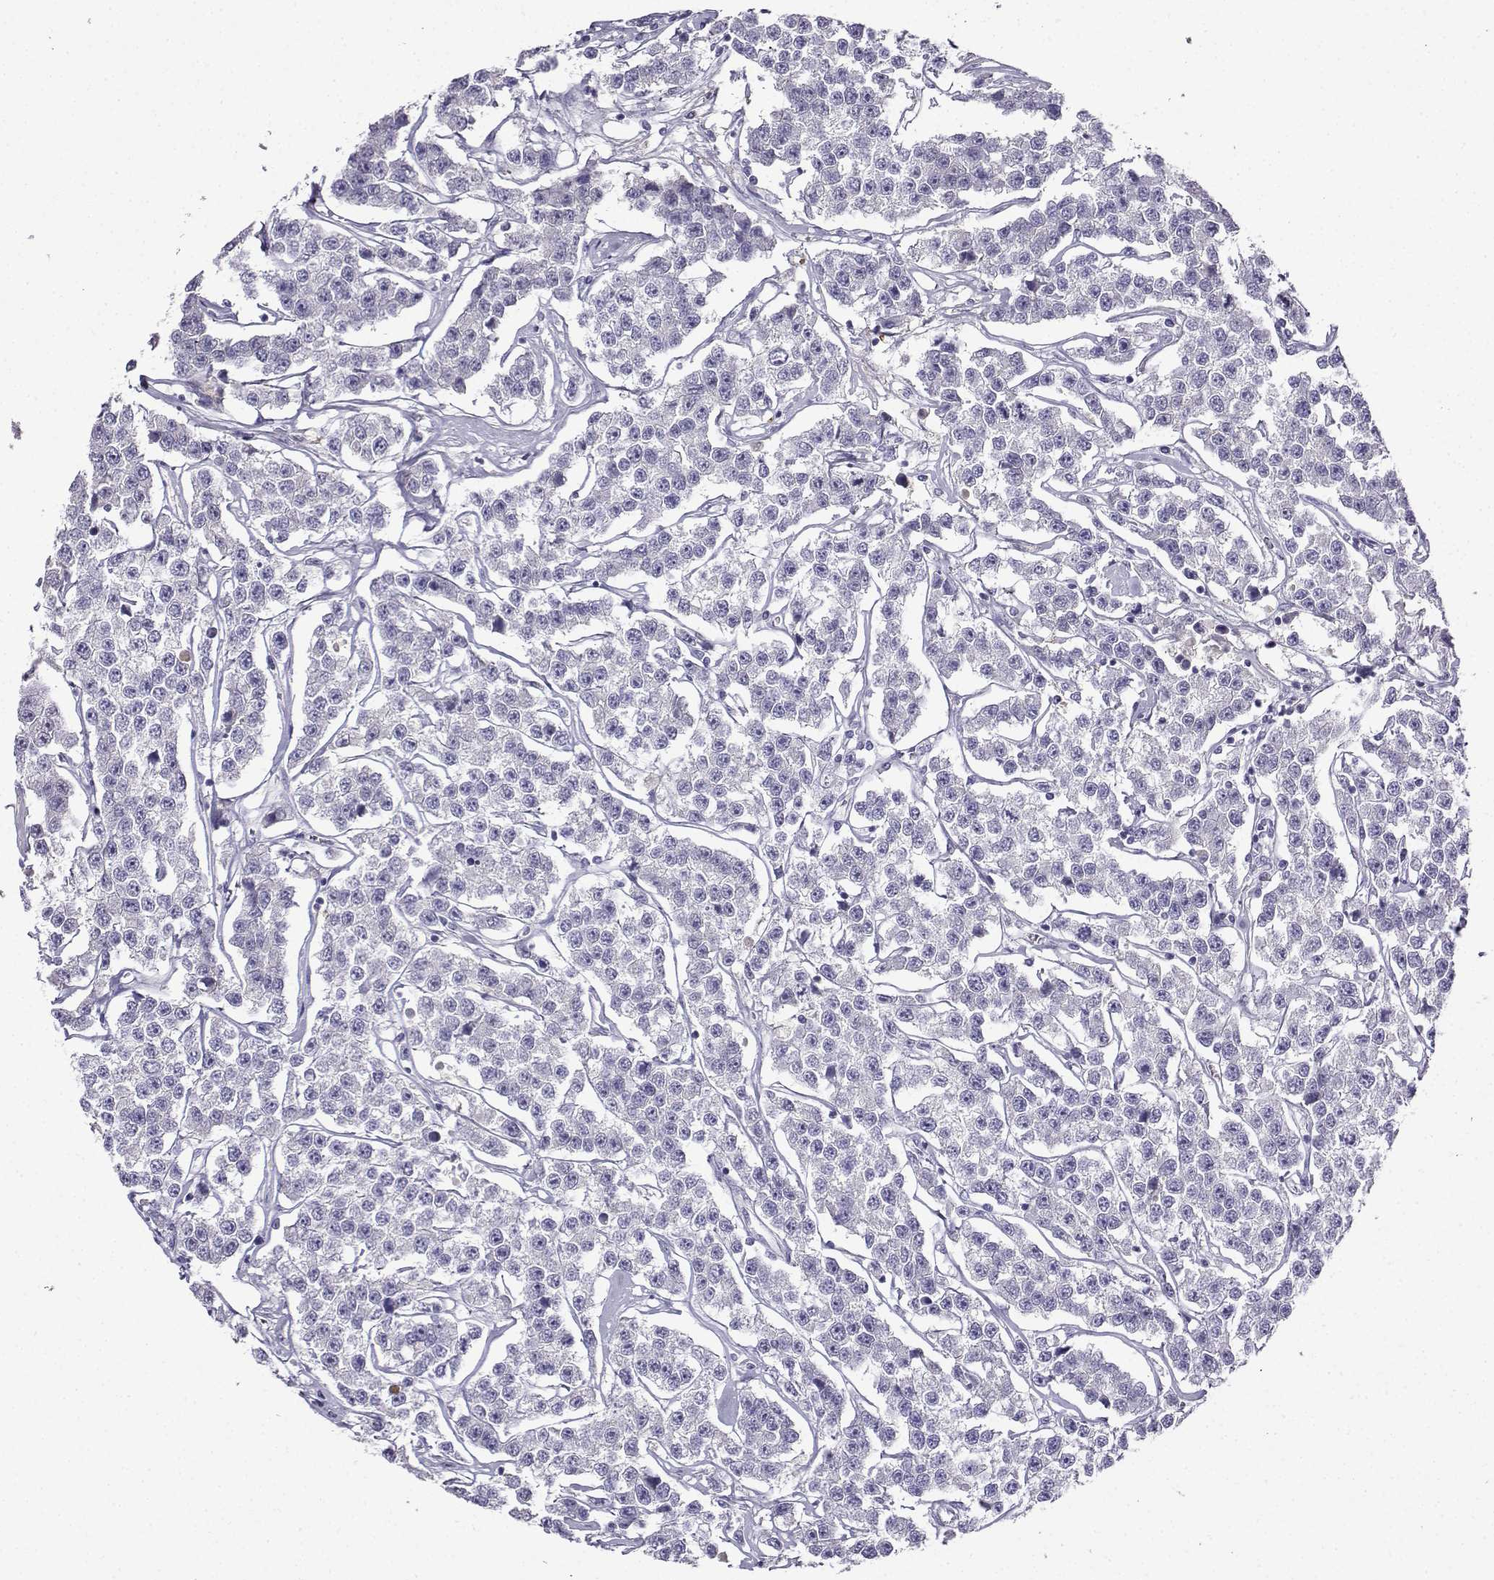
{"staining": {"intensity": "negative", "quantity": "none", "location": "none"}, "tissue": "testis cancer", "cell_type": "Tumor cells", "image_type": "cancer", "snomed": [{"axis": "morphology", "description": "Seminoma, NOS"}, {"axis": "topography", "description": "Testis"}], "caption": "IHC of human testis seminoma displays no positivity in tumor cells.", "gene": "LINGO1", "patient": {"sex": "male", "age": 59}}